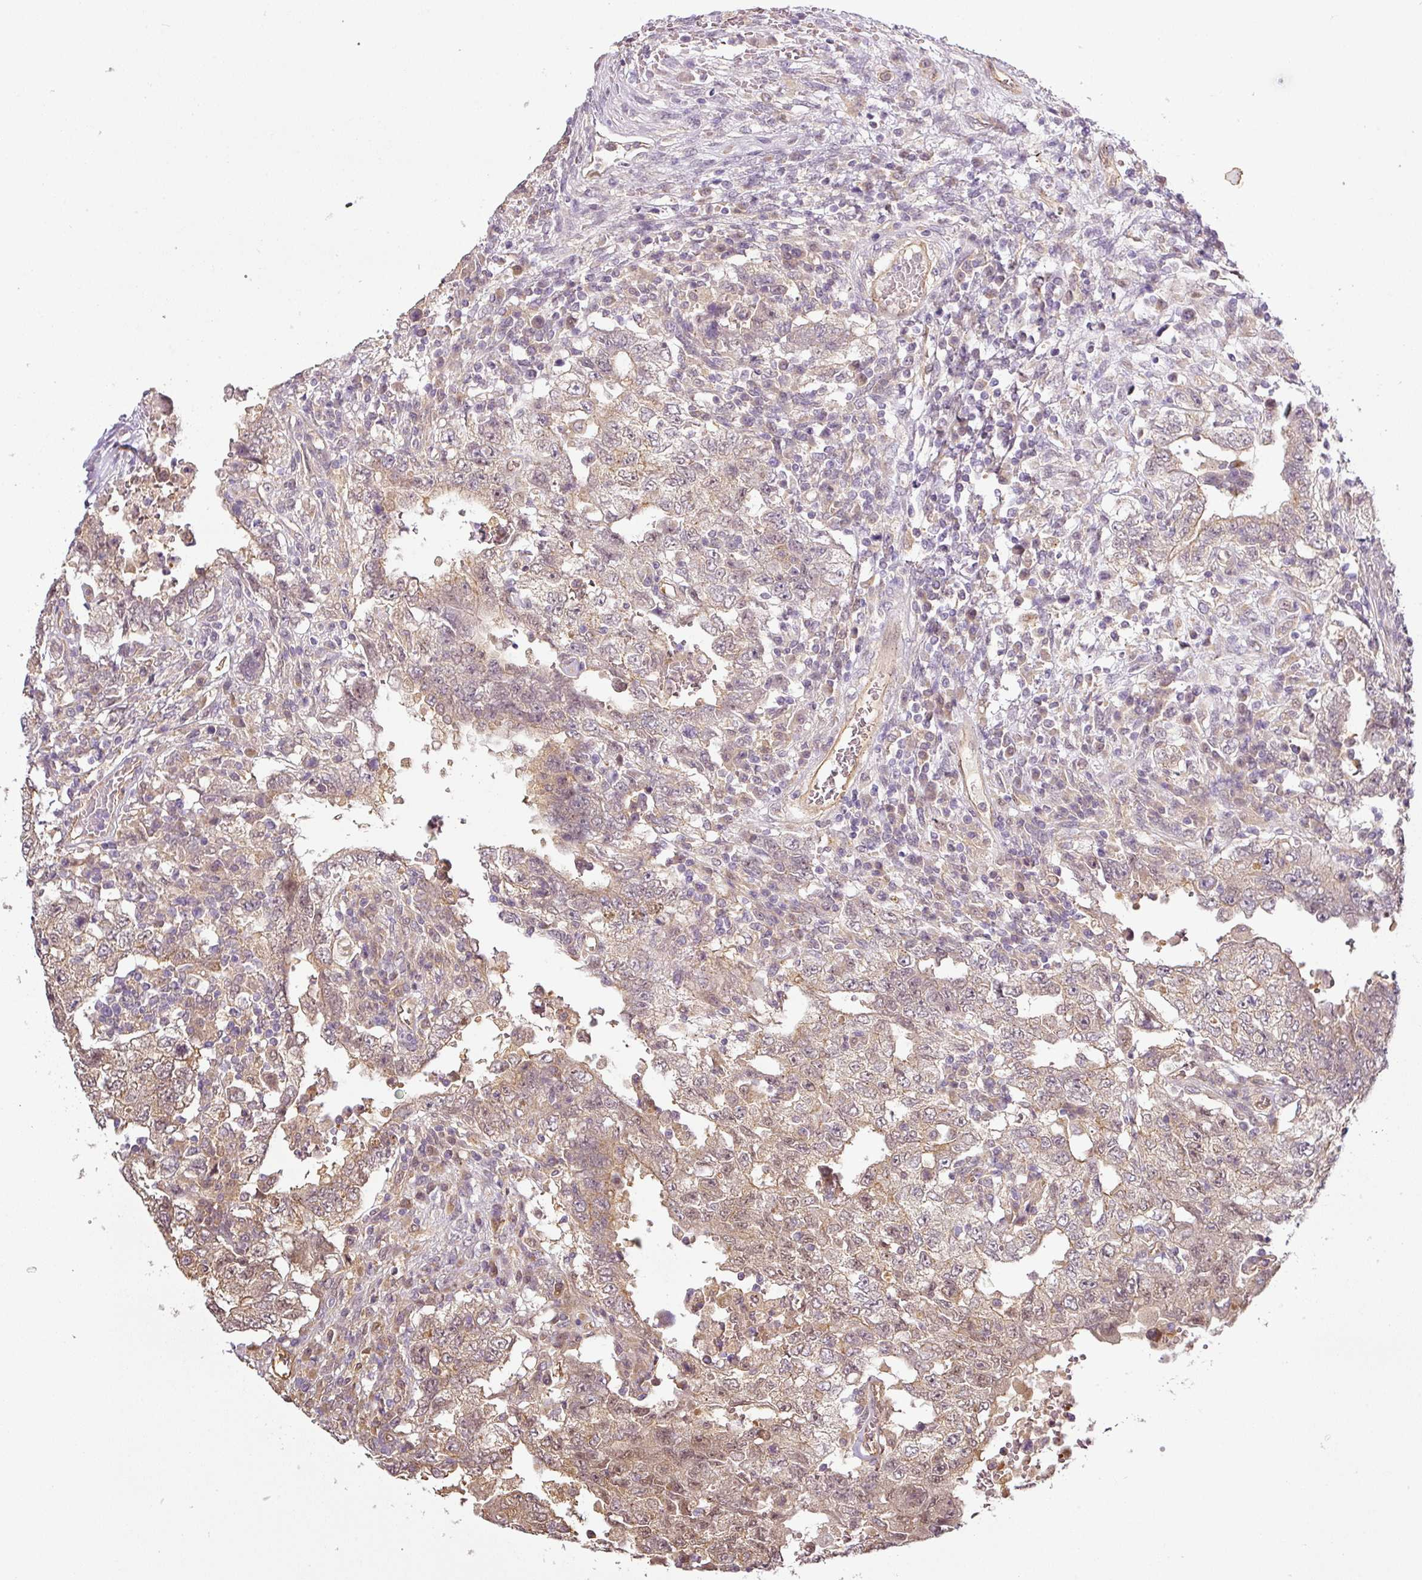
{"staining": {"intensity": "negative", "quantity": "none", "location": "none"}, "tissue": "testis cancer", "cell_type": "Tumor cells", "image_type": "cancer", "snomed": [{"axis": "morphology", "description": "Carcinoma, Embryonal, NOS"}, {"axis": "topography", "description": "Testis"}], "caption": "Micrograph shows no protein expression in tumor cells of embryonal carcinoma (testis) tissue.", "gene": "ANKRD18A", "patient": {"sex": "male", "age": 26}}